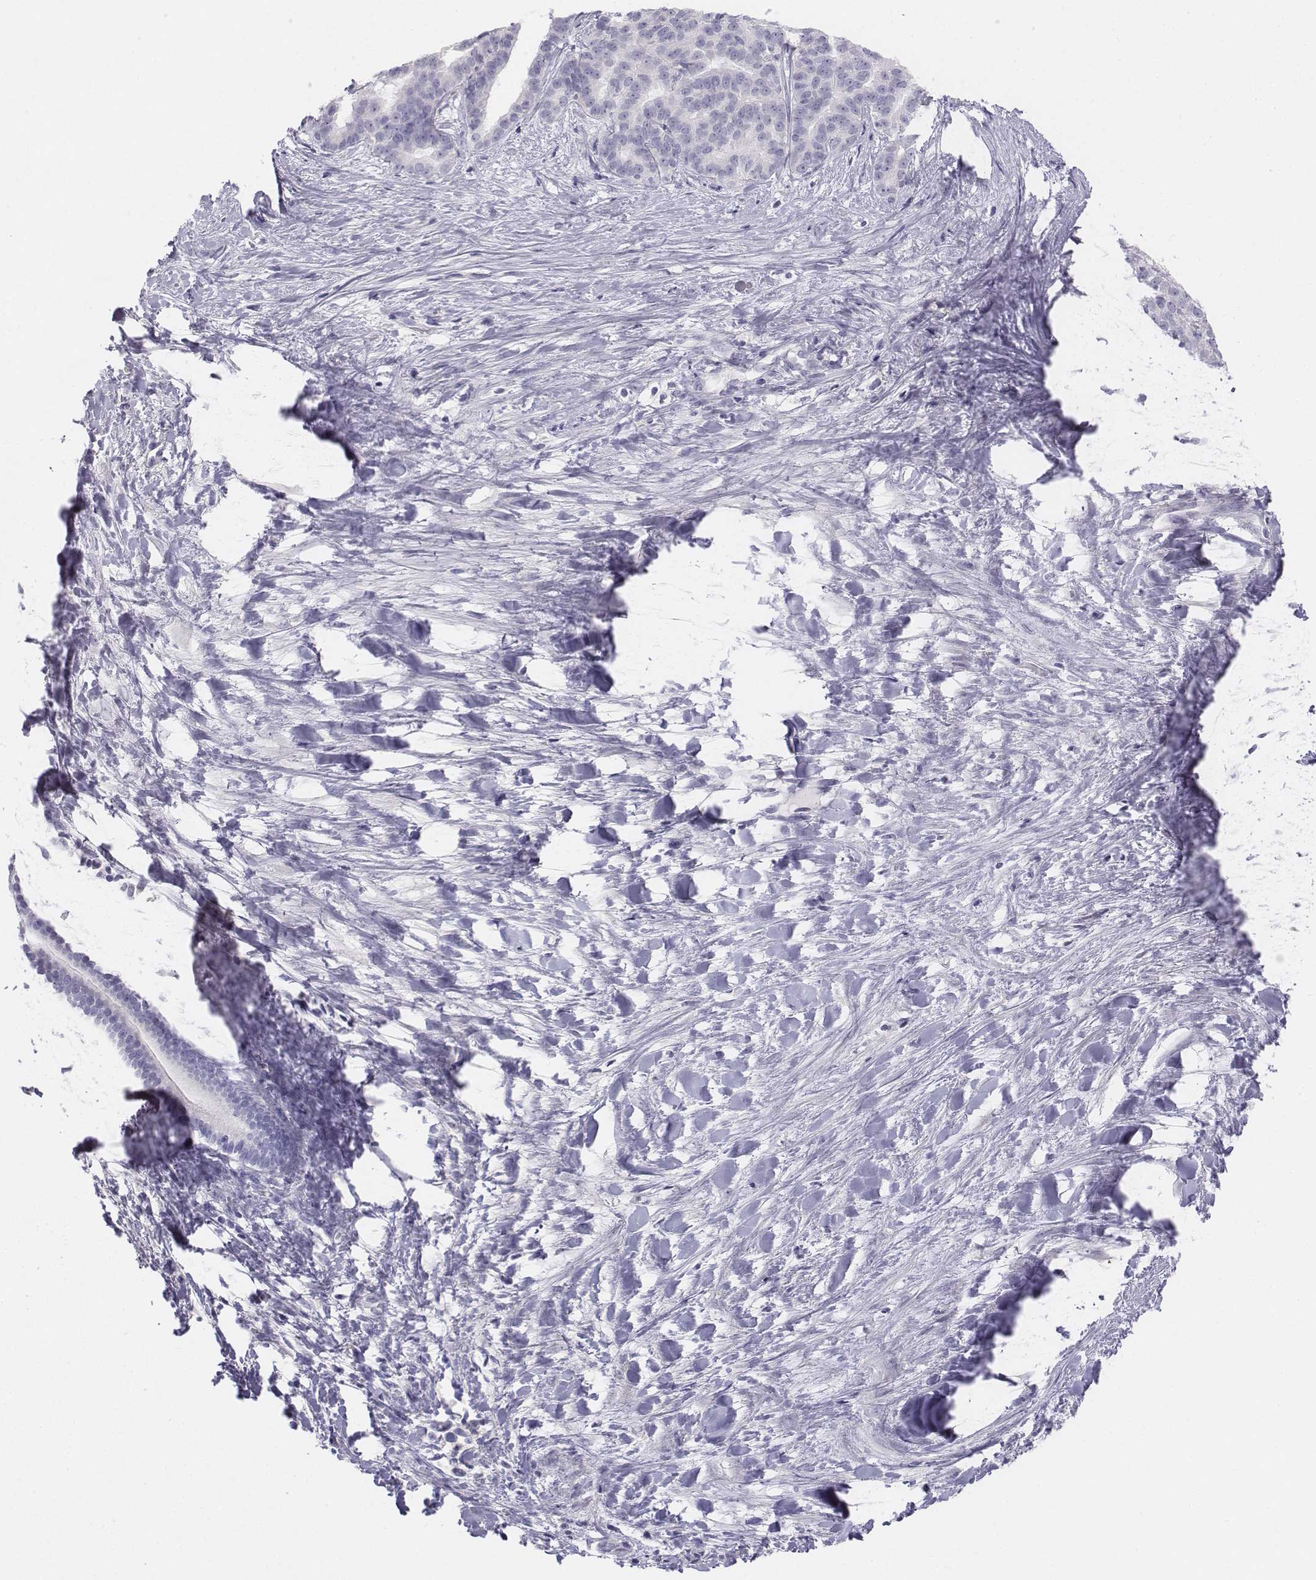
{"staining": {"intensity": "negative", "quantity": "none", "location": "none"}, "tissue": "liver cancer", "cell_type": "Tumor cells", "image_type": "cancer", "snomed": [{"axis": "morphology", "description": "Cholangiocarcinoma"}, {"axis": "topography", "description": "Liver"}], "caption": "DAB immunohistochemical staining of human liver cancer (cholangiocarcinoma) displays no significant positivity in tumor cells. (DAB (3,3'-diaminobenzidine) IHC visualized using brightfield microscopy, high magnification).", "gene": "TH", "patient": {"sex": "female", "age": 47}}